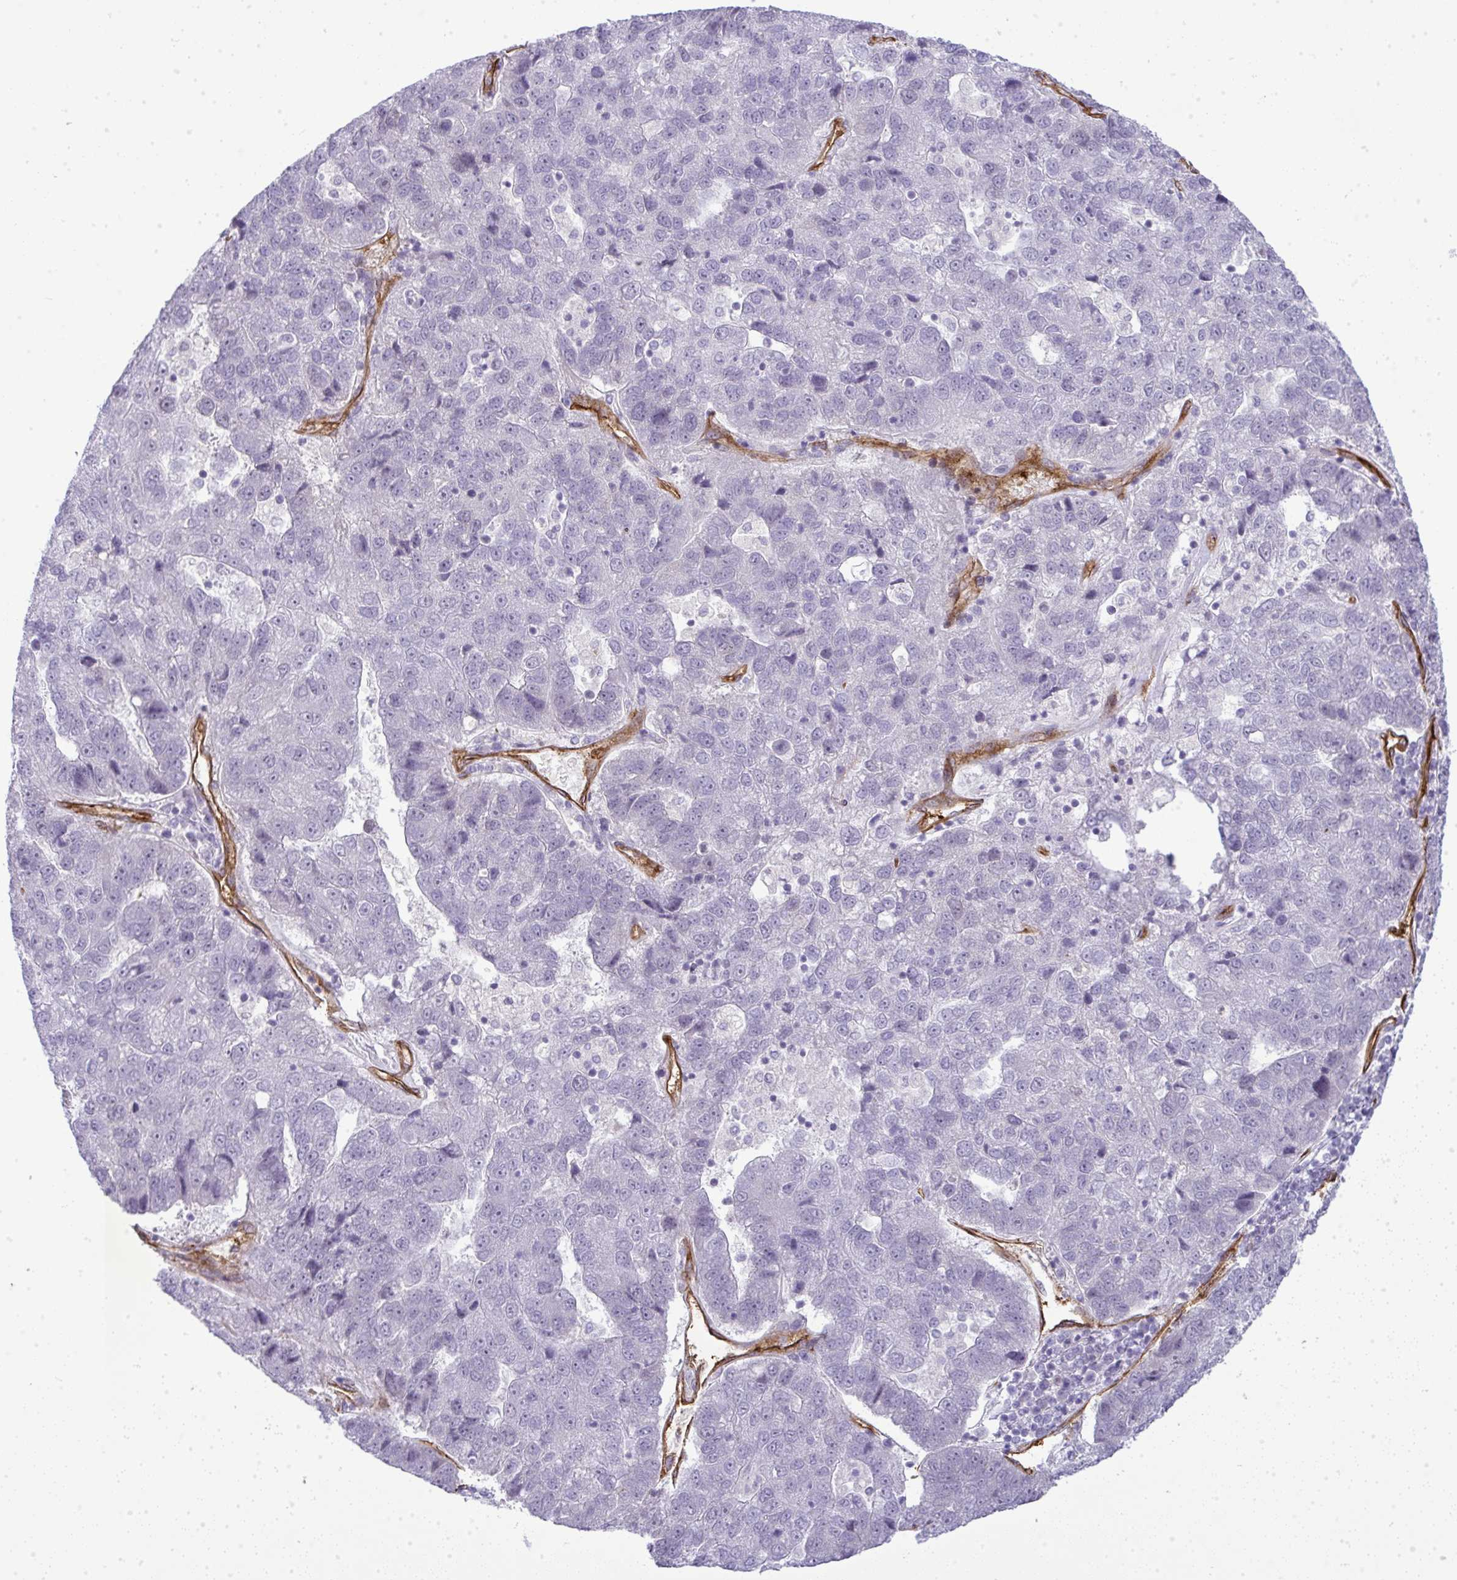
{"staining": {"intensity": "negative", "quantity": "none", "location": "none"}, "tissue": "pancreatic cancer", "cell_type": "Tumor cells", "image_type": "cancer", "snomed": [{"axis": "morphology", "description": "Adenocarcinoma, NOS"}, {"axis": "topography", "description": "Pancreas"}], "caption": "The immunohistochemistry photomicrograph has no significant expression in tumor cells of adenocarcinoma (pancreatic) tissue.", "gene": "UBE2S", "patient": {"sex": "female", "age": 61}}